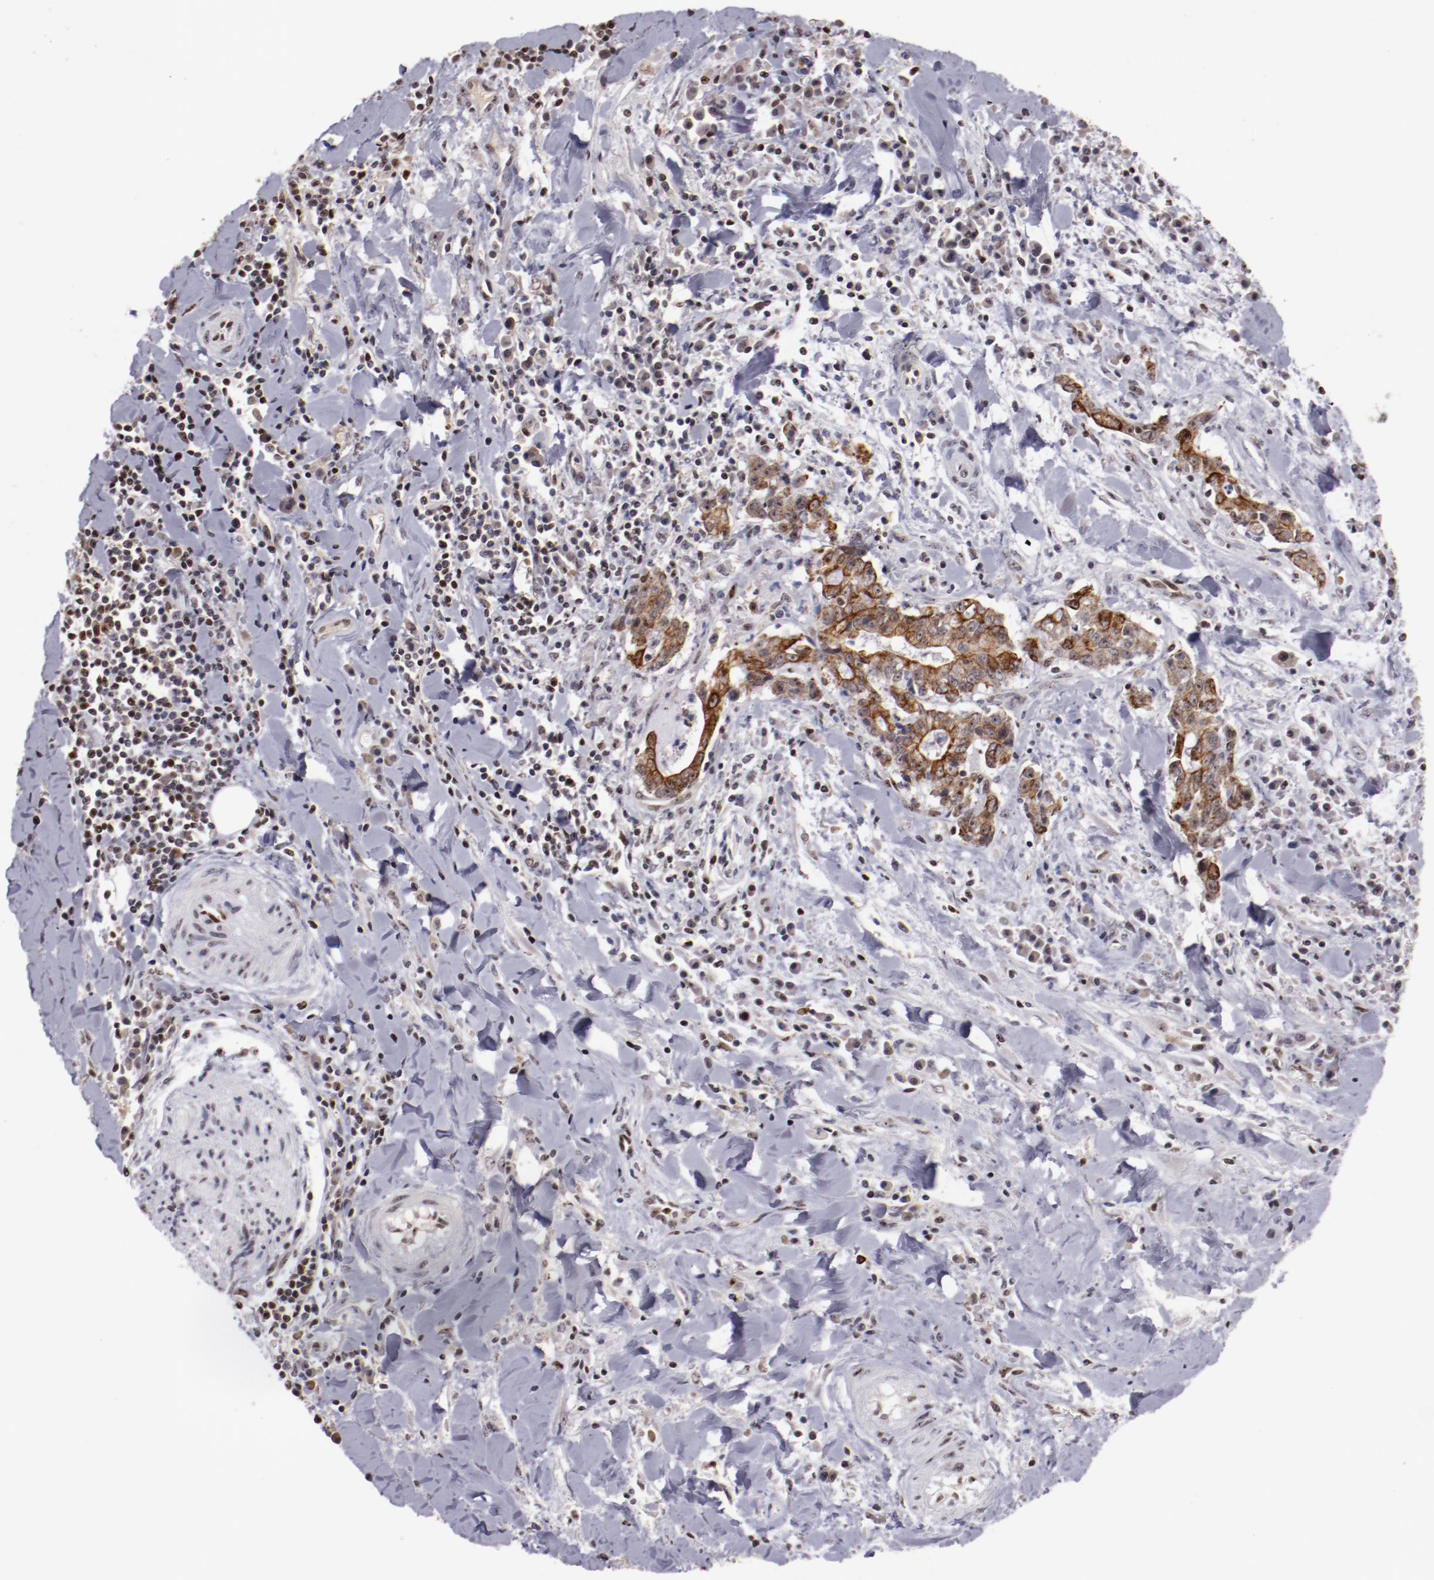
{"staining": {"intensity": "moderate", "quantity": ">75%", "location": "cytoplasmic/membranous"}, "tissue": "liver cancer", "cell_type": "Tumor cells", "image_type": "cancer", "snomed": [{"axis": "morphology", "description": "Cholangiocarcinoma"}, {"axis": "topography", "description": "Liver"}], "caption": "Protein staining of liver cancer tissue displays moderate cytoplasmic/membranous expression in approximately >75% of tumor cells.", "gene": "DDX24", "patient": {"sex": "male", "age": 57}}